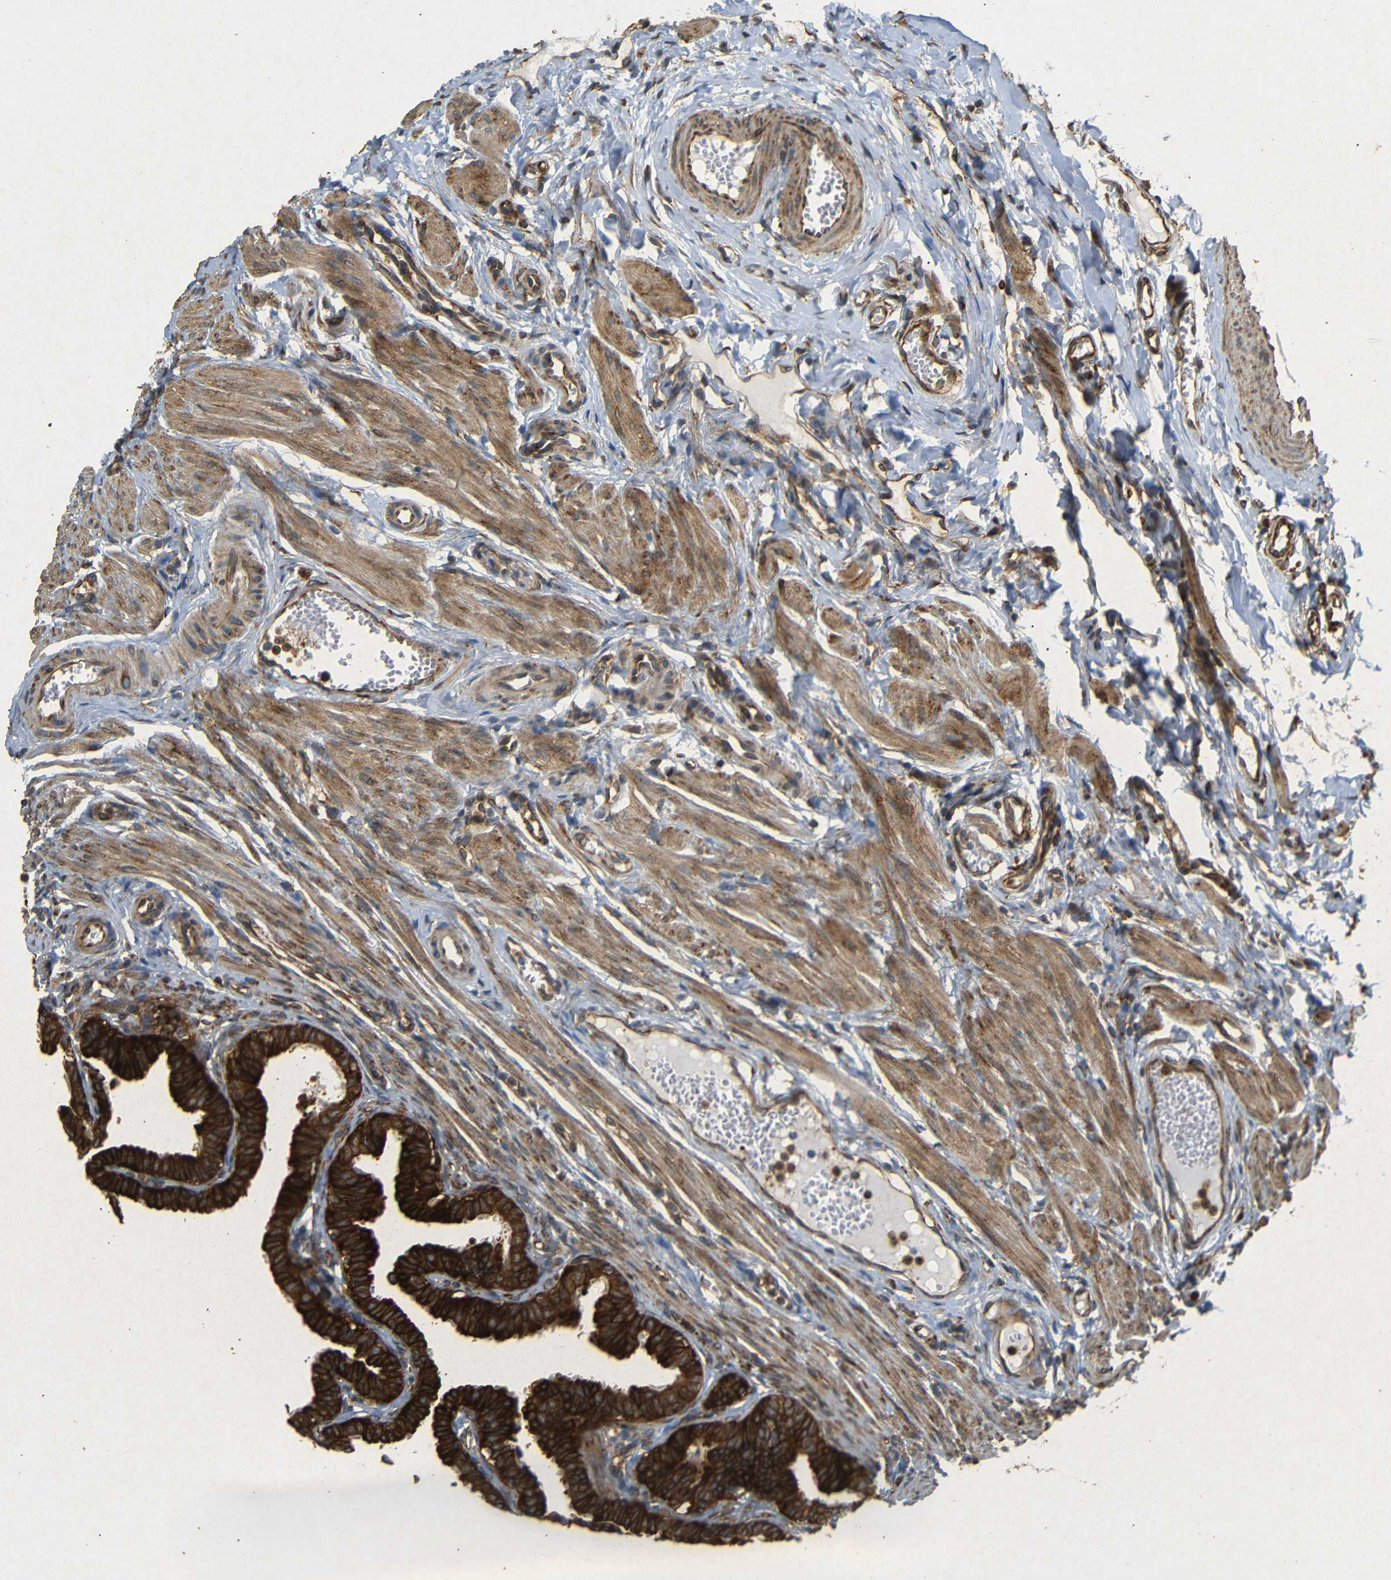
{"staining": {"intensity": "strong", "quantity": ">75%", "location": "cytoplasmic/membranous"}, "tissue": "fallopian tube", "cell_type": "Glandular cells", "image_type": "normal", "snomed": [{"axis": "morphology", "description": "Normal tissue, NOS"}, {"axis": "topography", "description": "Fallopian tube"}, {"axis": "topography", "description": "Ovary"}], "caption": "This image reveals immunohistochemistry staining of unremarkable human fallopian tube, with high strong cytoplasmic/membranous expression in about >75% of glandular cells.", "gene": "BTF3", "patient": {"sex": "female", "age": 23}}